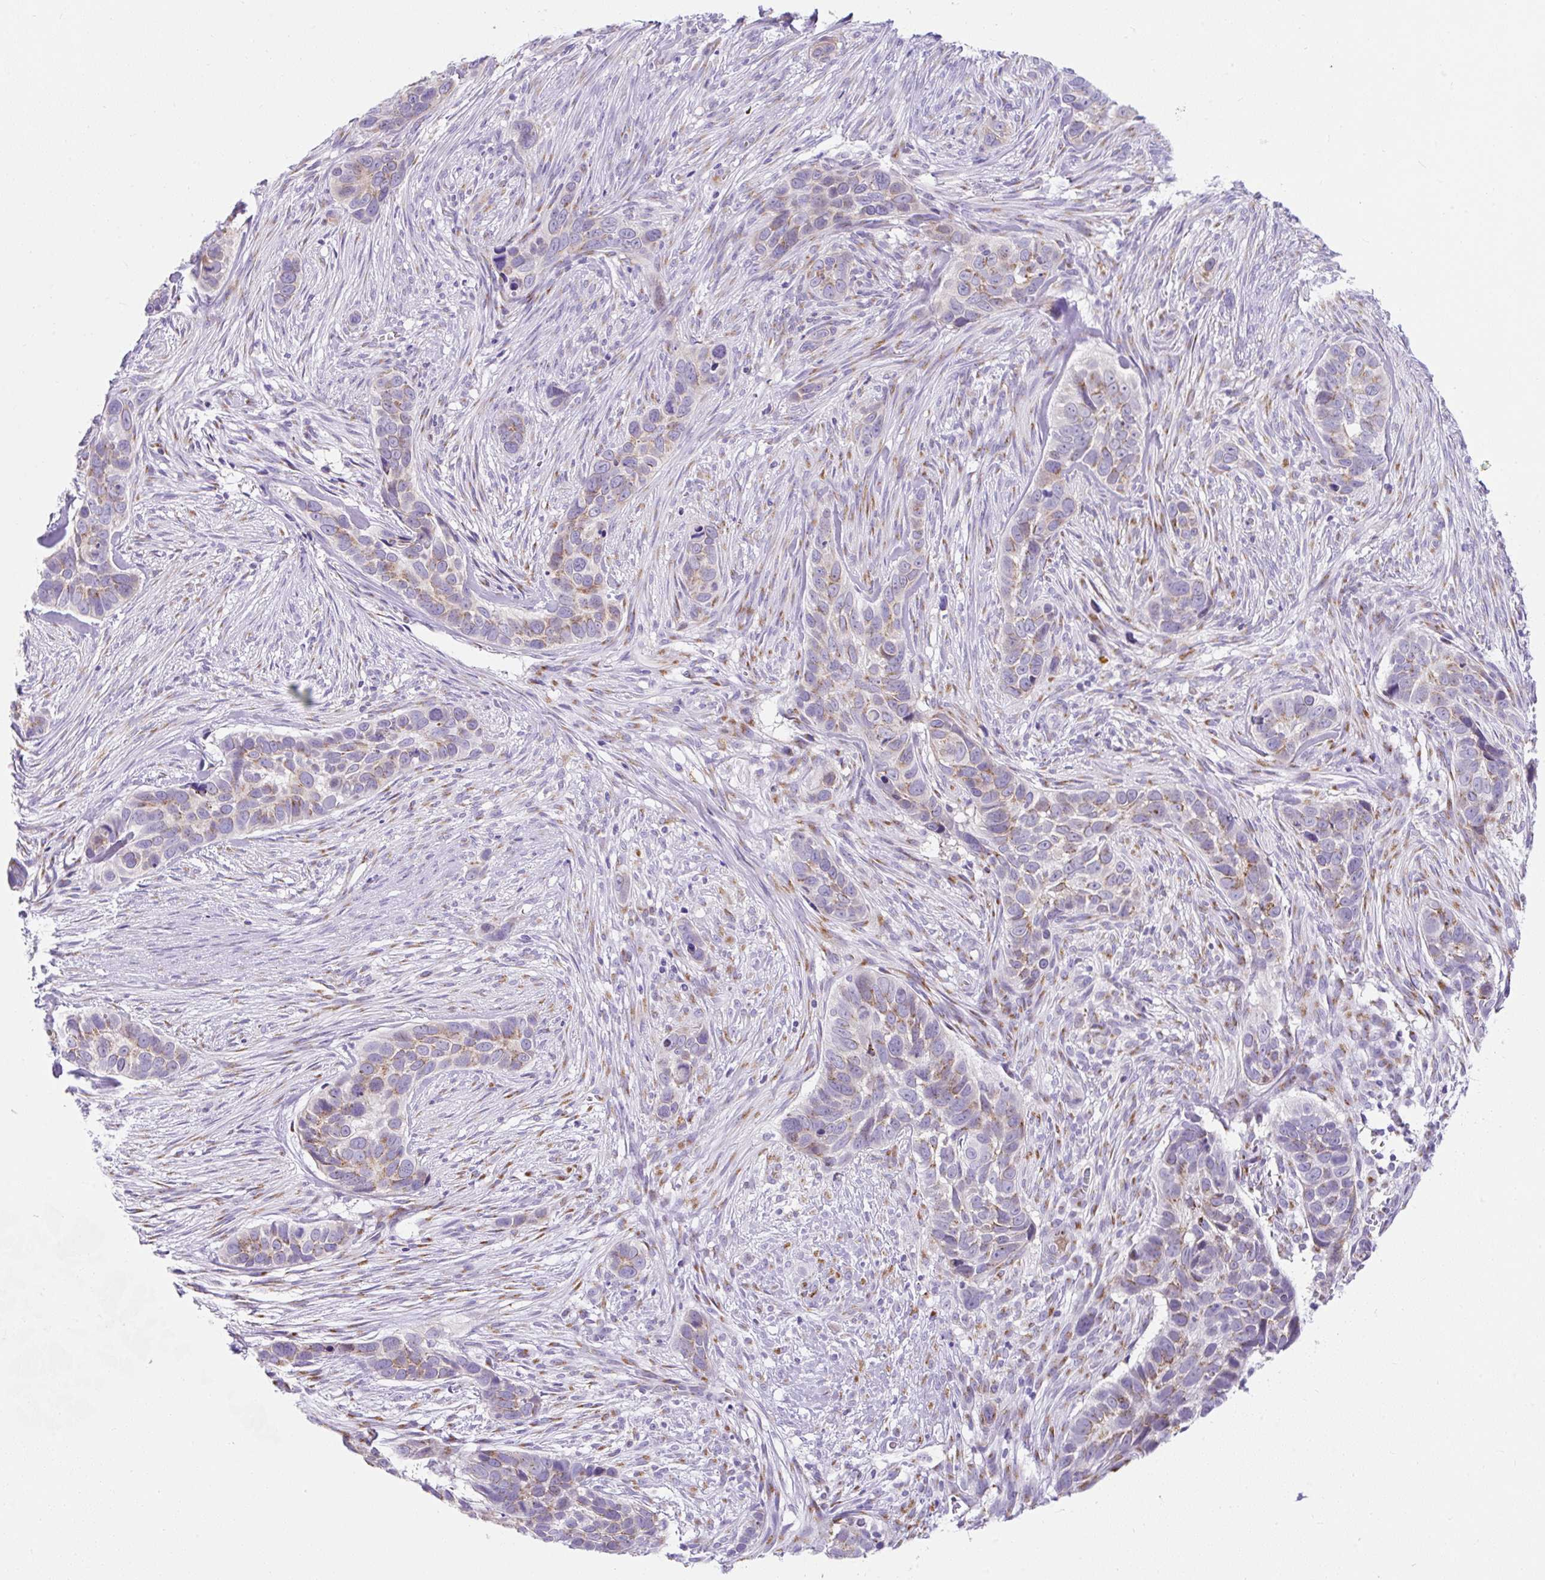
{"staining": {"intensity": "moderate", "quantity": "25%-75%", "location": "cytoplasmic/membranous"}, "tissue": "skin cancer", "cell_type": "Tumor cells", "image_type": "cancer", "snomed": [{"axis": "morphology", "description": "Basal cell carcinoma"}, {"axis": "topography", "description": "Skin"}], "caption": "Moderate cytoplasmic/membranous positivity is appreciated in about 25%-75% of tumor cells in basal cell carcinoma (skin). The staining was performed using DAB to visualize the protein expression in brown, while the nuclei were stained in blue with hematoxylin (Magnification: 20x).", "gene": "GOLGA8A", "patient": {"sex": "female", "age": 82}}